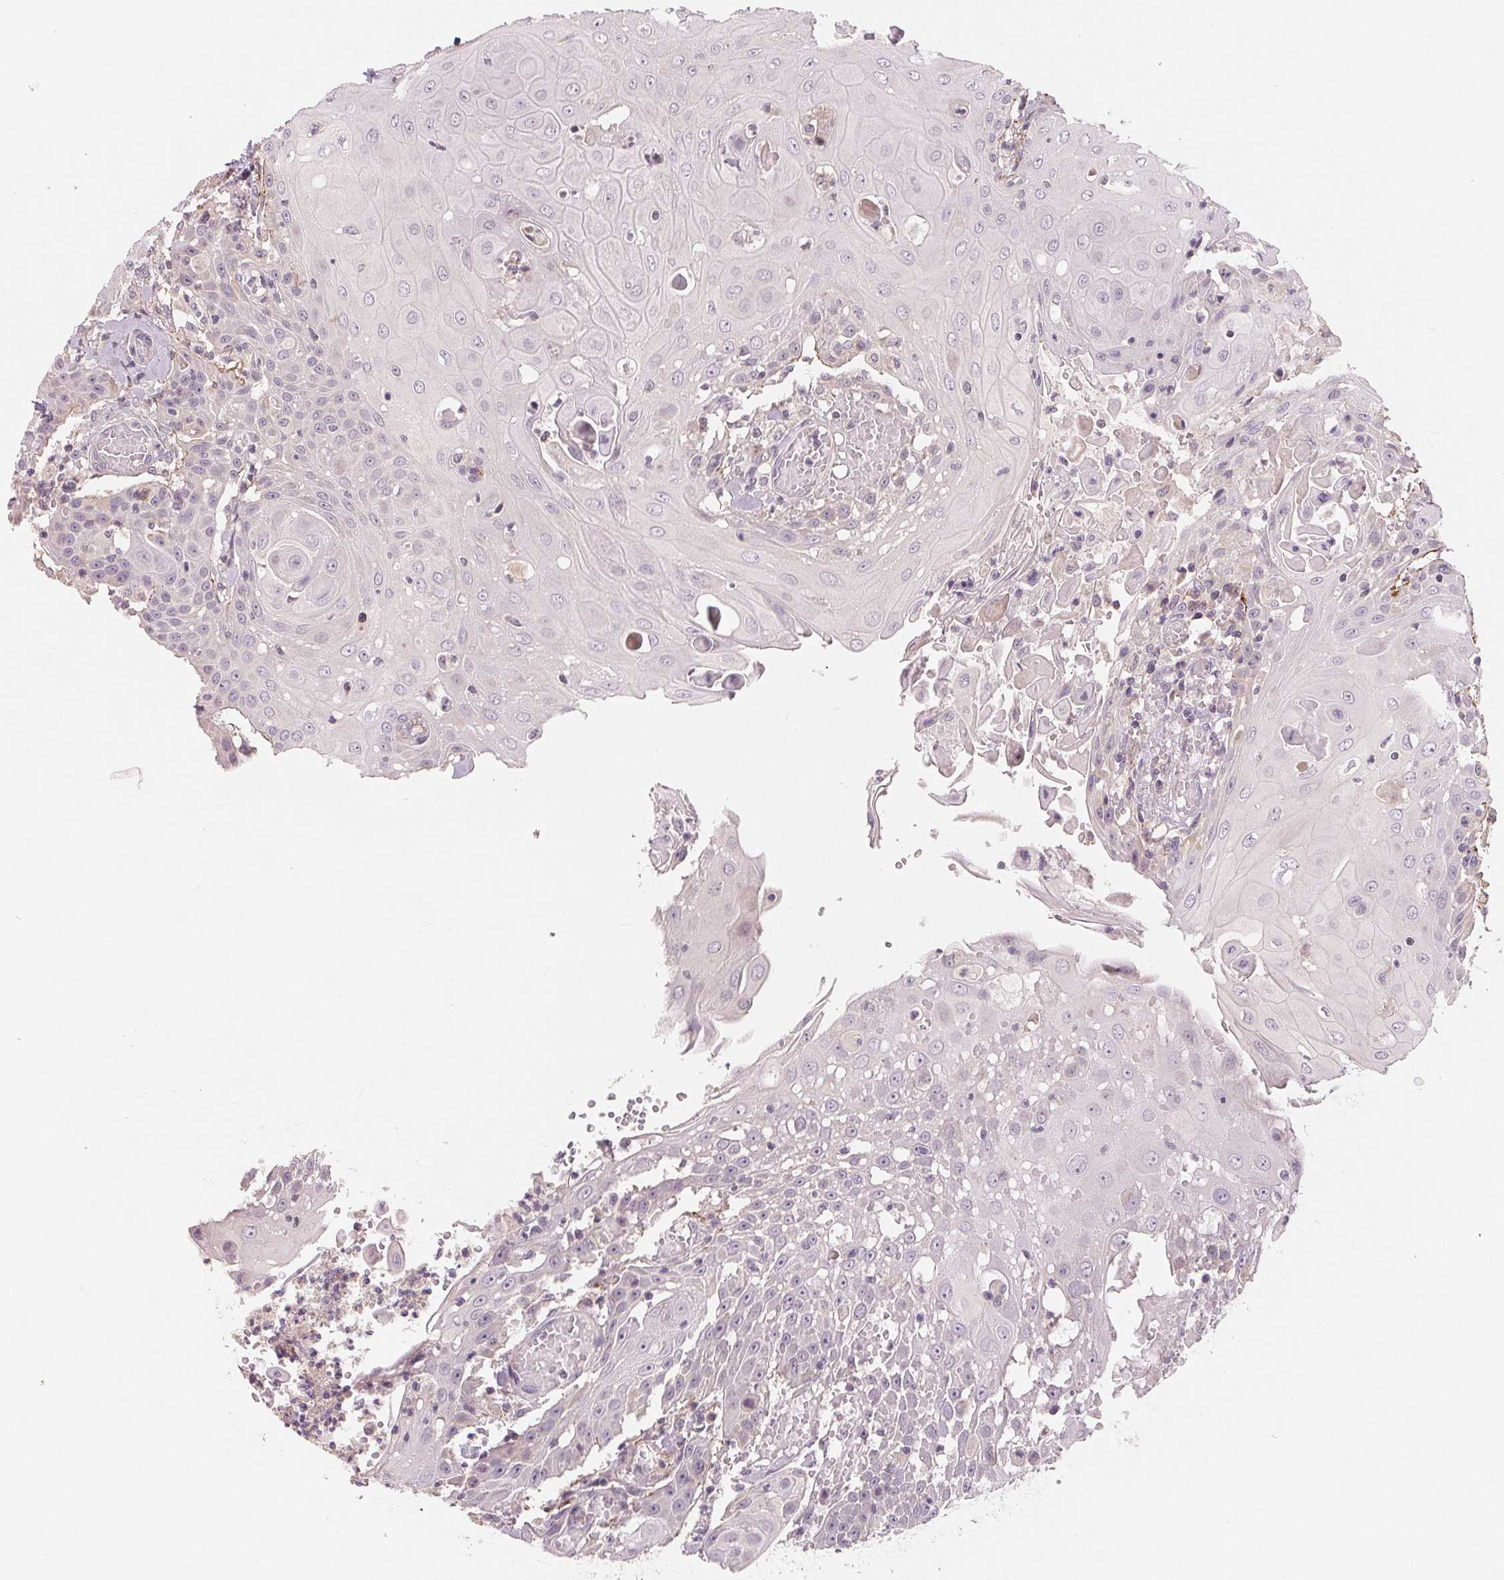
{"staining": {"intensity": "negative", "quantity": "none", "location": "none"}, "tissue": "head and neck cancer", "cell_type": "Tumor cells", "image_type": "cancer", "snomed": [{"axis": "morphology", "description": "Normal tissue, NOS"}, {"axis": "morphology", "description": "Squamous cell carcinoma, NOS"}, {"axis": "topography", "description": "Oral tissue"}, {"axis": "topography", "description": "Head-Neck"}], "caption": "High power microscopy micrograph of an immunohistochemistry micrograph of head and neck cancer, revealing no significant staining in tumor cells. (IHC, brightfield microscopy, high magnification).", "gene": "AQP8", "patient": {"sex": "female", "age": 55}}